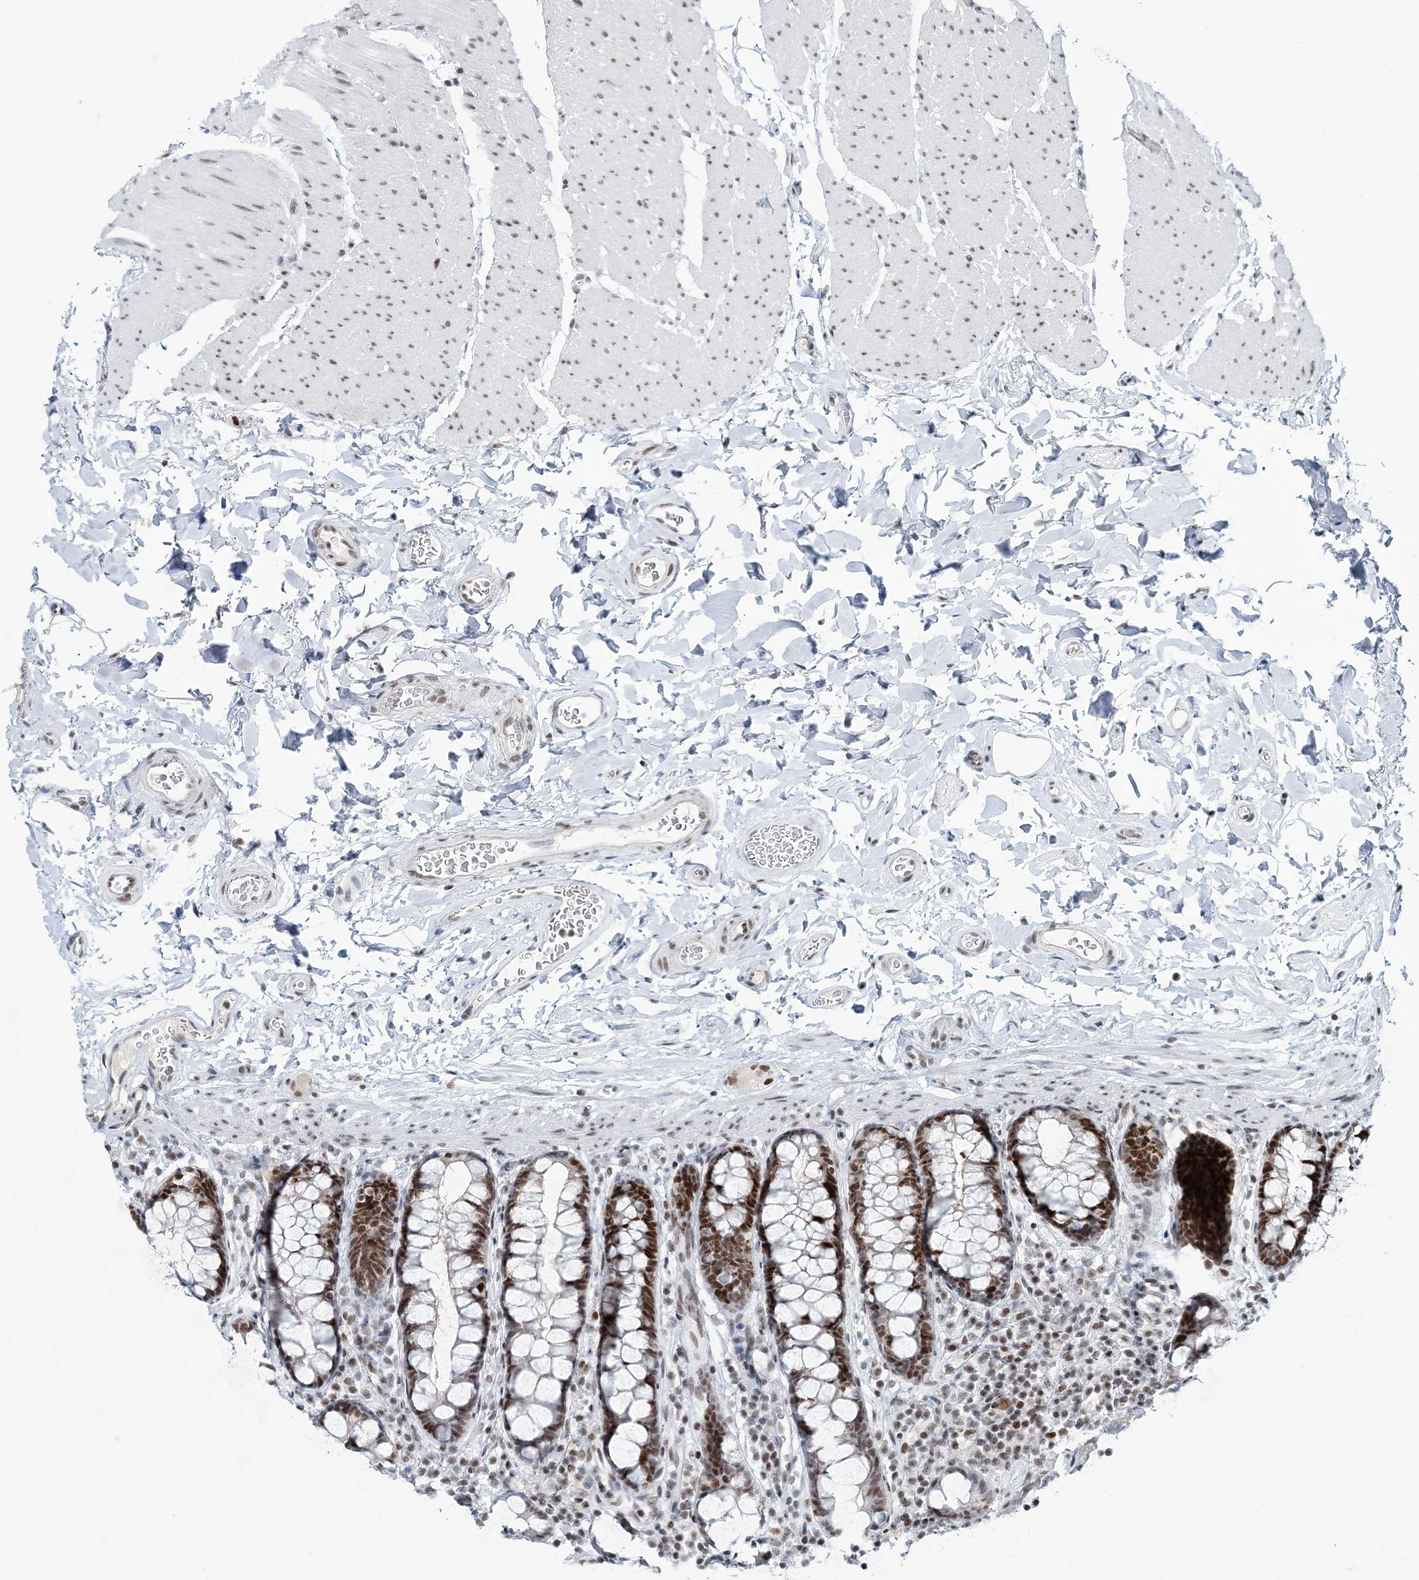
{"staining": {"intensity": "moderate", "quantity": ">75%", "location": "nuclear"}, "tissue": "colon", "cell_type": "Endothelial cells", "image_type": "normal", "snomed": [{"axis": "morphology", "description": "Normal tissue, NOS"}, {"axis": "topography", "description": "Colon"}], "caption": "Protein expression analysis of unremarkable colon reveals moderate nuclear positivity in about >75% of endothelial cells.", "gene": "LRRFIP2", "patient": {"sex": "female", "age": 80}}